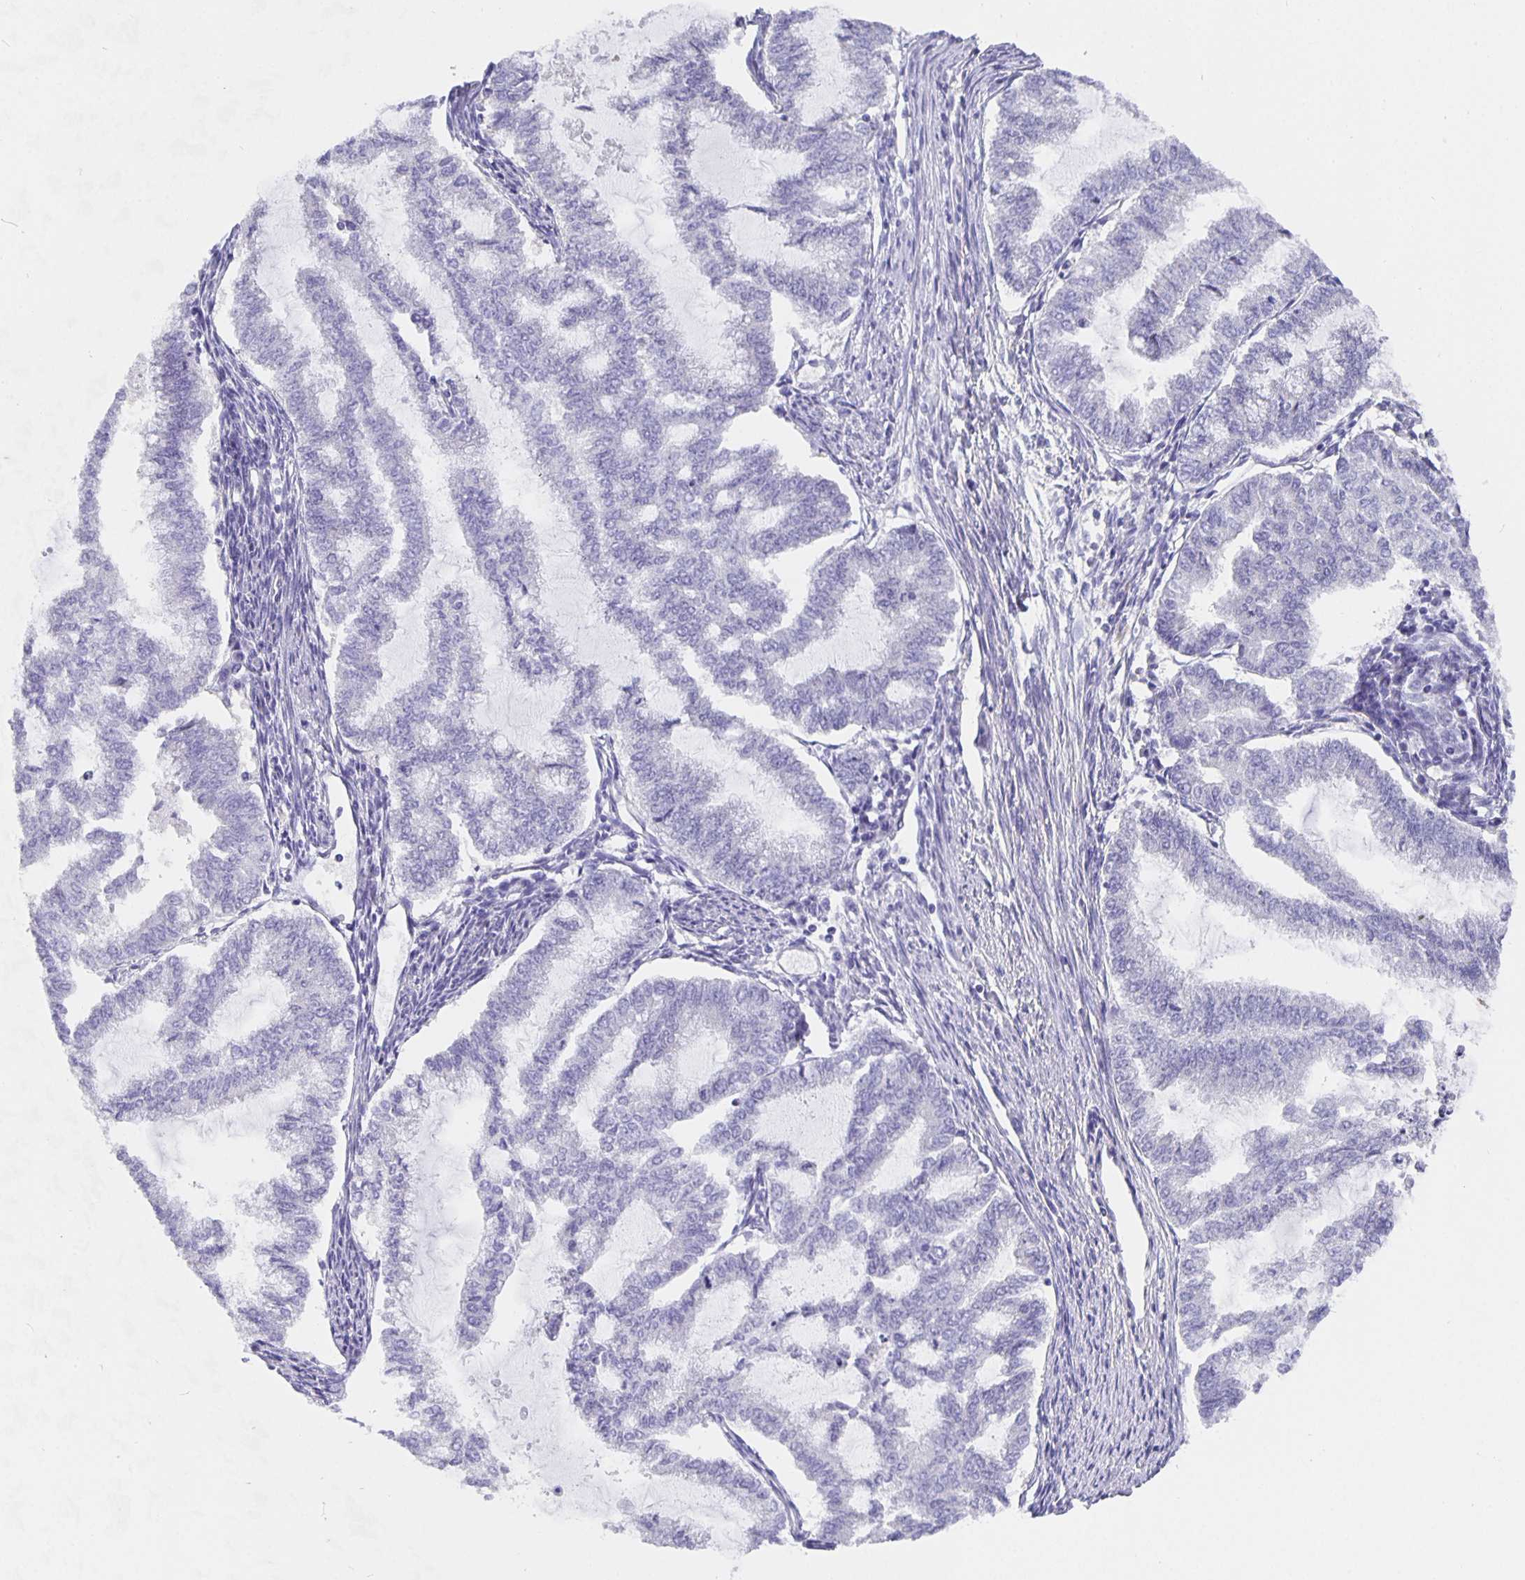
{"staining": {"intensity": "negative", "quantity": "none", "location": "none"}, "tissue": "endometrial cancer", "cell_type": "Tumor cells", "image_type": "cancer", "snomed": [{"axis": "morphology", "description": "Adenocarcinoma, NOS"}, {"axis": "topography", "description": "Endometrium"}], "caption": "Immunohistochemical staining of endometrial cancer demonstrates no significant expression in tumor cells.", "gene": "CFAP74", "patient": {"sex": "female", "age": 79}}